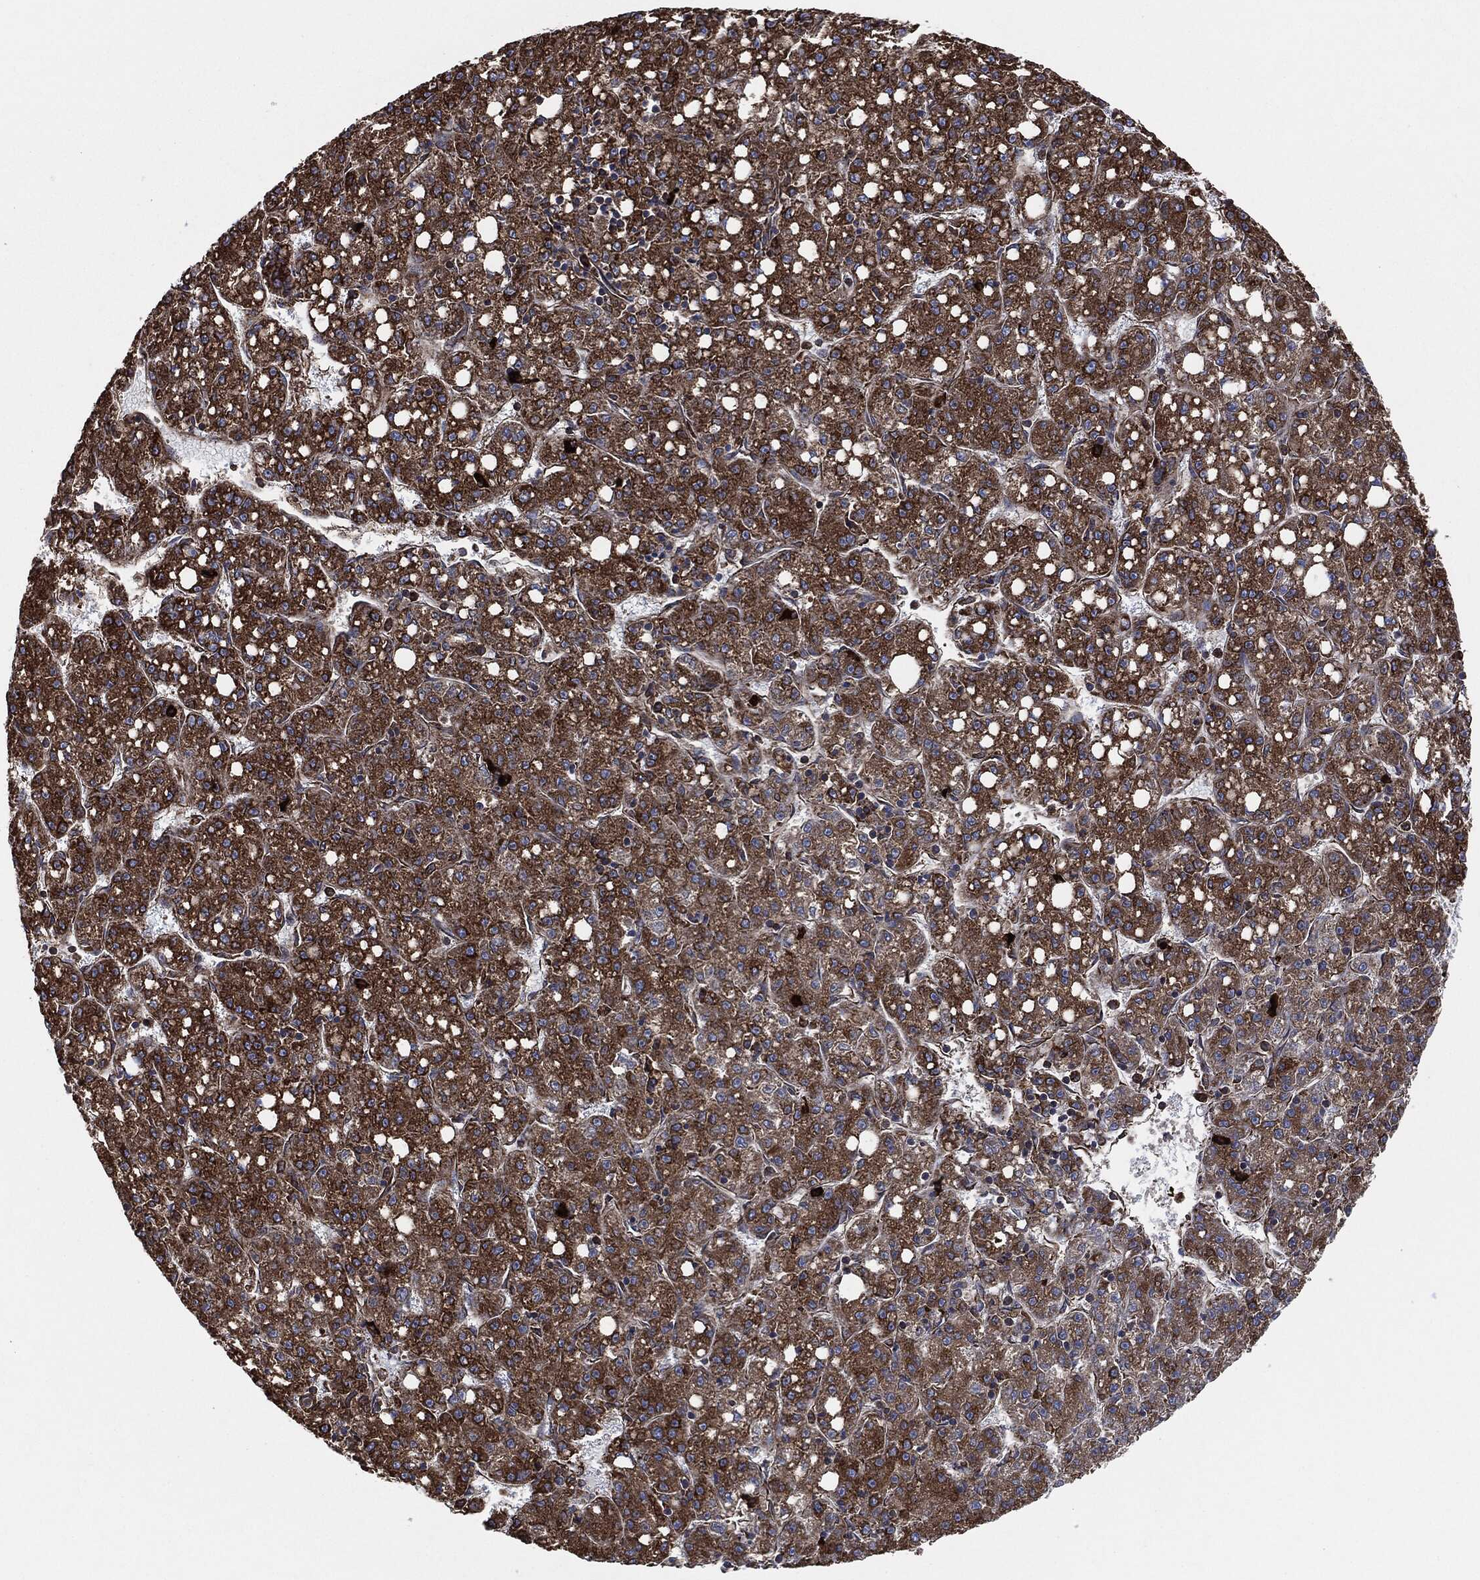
{"staining": {"intensity": "strong", "quantity": ">75%", "location": "cytoplasmic/membranous"}, "tissue": "liver cancer", "cell_type": "Tumor cells", "image_type": "cancer", "snomed": [{"axis": "morphology", "description": "Carcinoma, Hepatocellular, NOS"}, {"axis": "topography", "description": "Liver"}], "caption": "Strong cytoplasmic/membranous protein positivity is appreciated in about >75% of tumor cells in liver hepatocellular carcinoma.", "gene": "AMFR", "patient": {"sex": "female", "age": 65}}